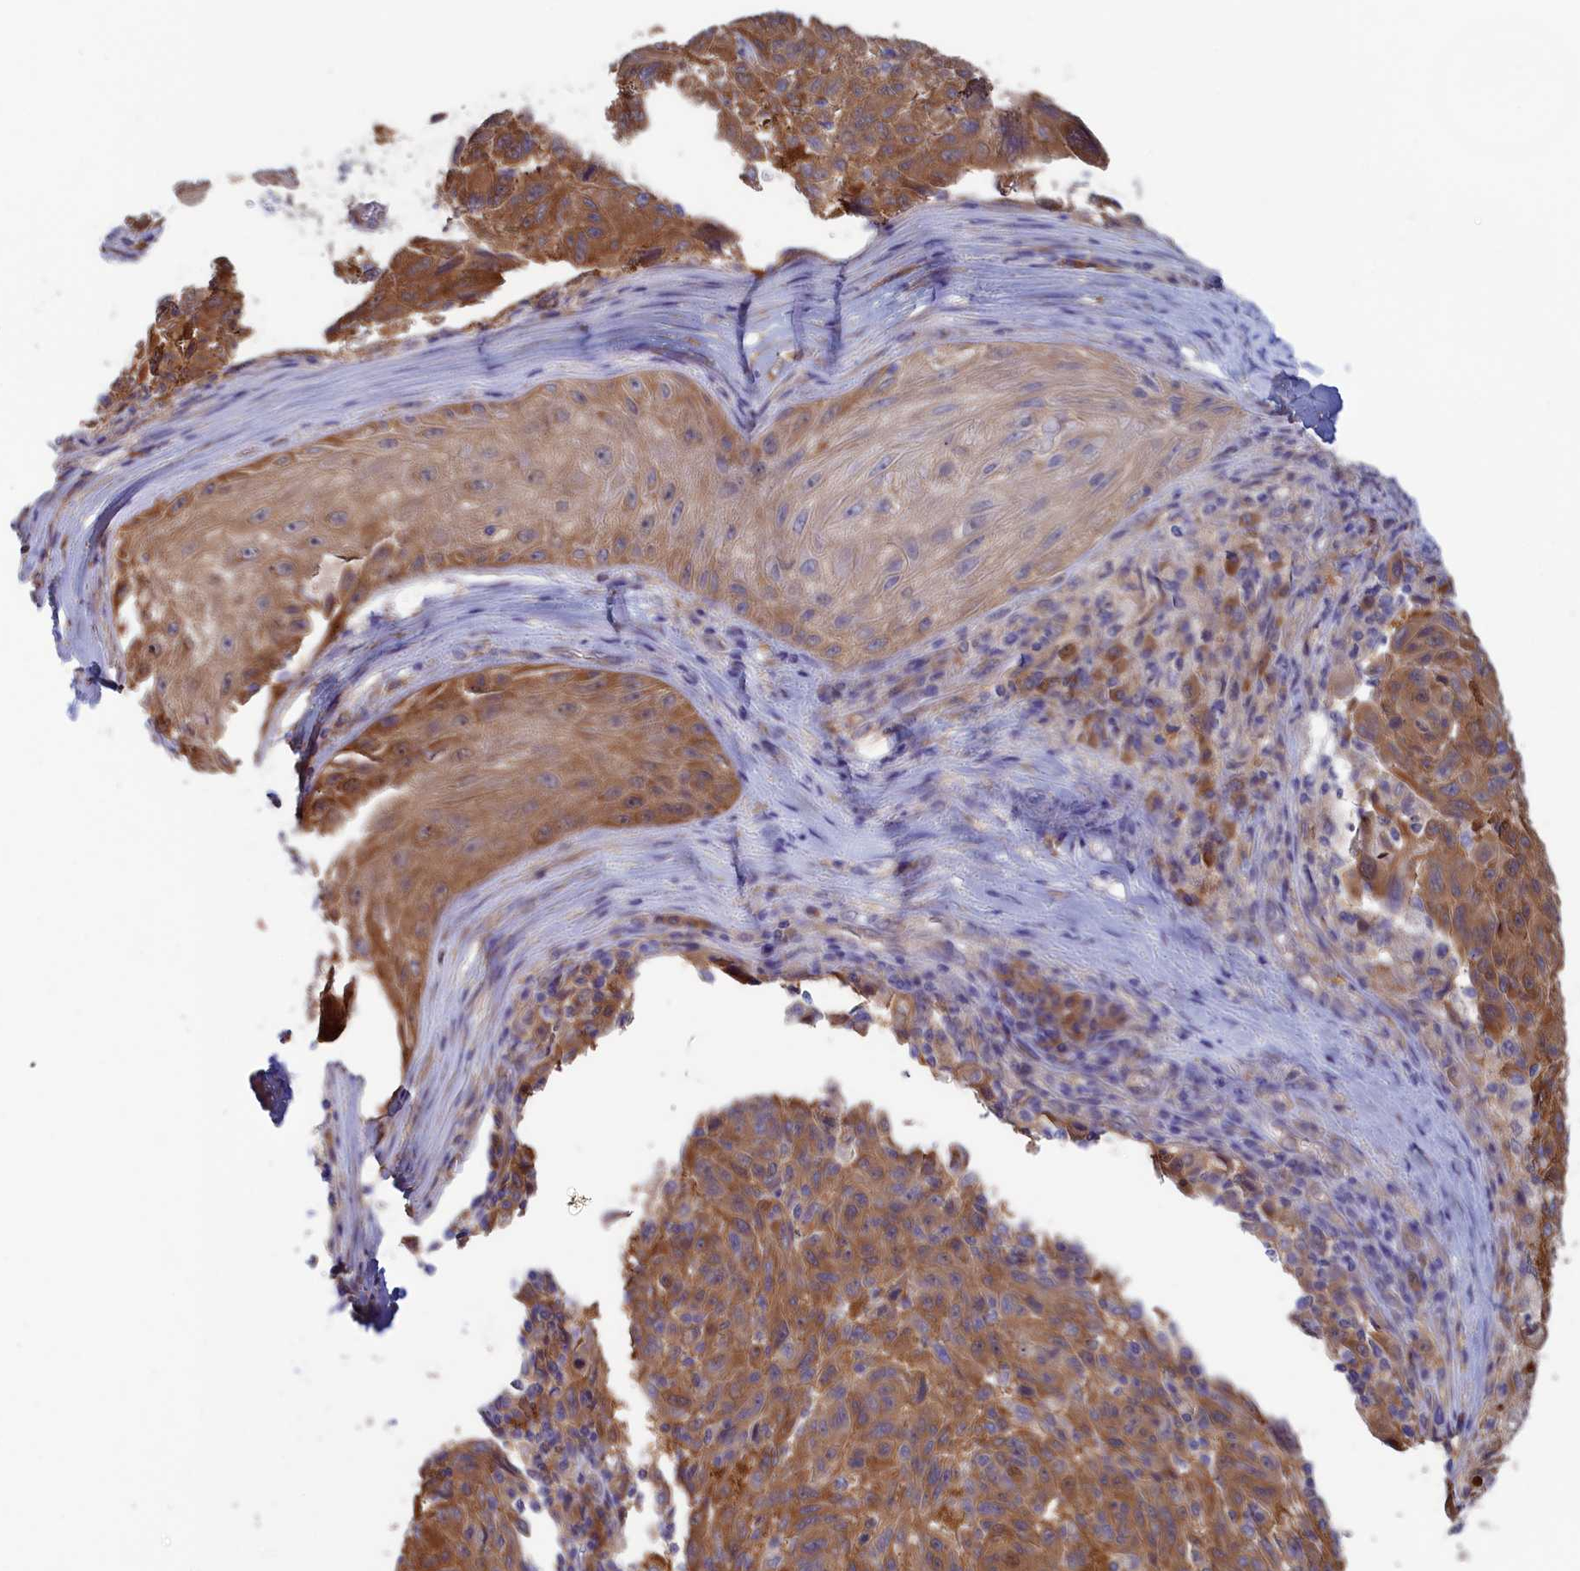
{"staining": {"intensity": "moderate", "quantity": ">75%", "location": "cytoplasmic/membranous"}, "tissue": "melanoma", "cell_type": "Tumor cells", "image_type": "cancer", "snomed": [{"axis": "morphology", "description": "Malignant melanoma, NOS"}, {"axis": "topography", "description": "Skin"}], "caption": "Protein analysis of malignant melanoma tissue reveals moderate cytoplasmic/membranous expression in approximately >75% of tumor cells.", "gene": "SYNDIG1L", "patient": {"sex": "male", "age": 53}}